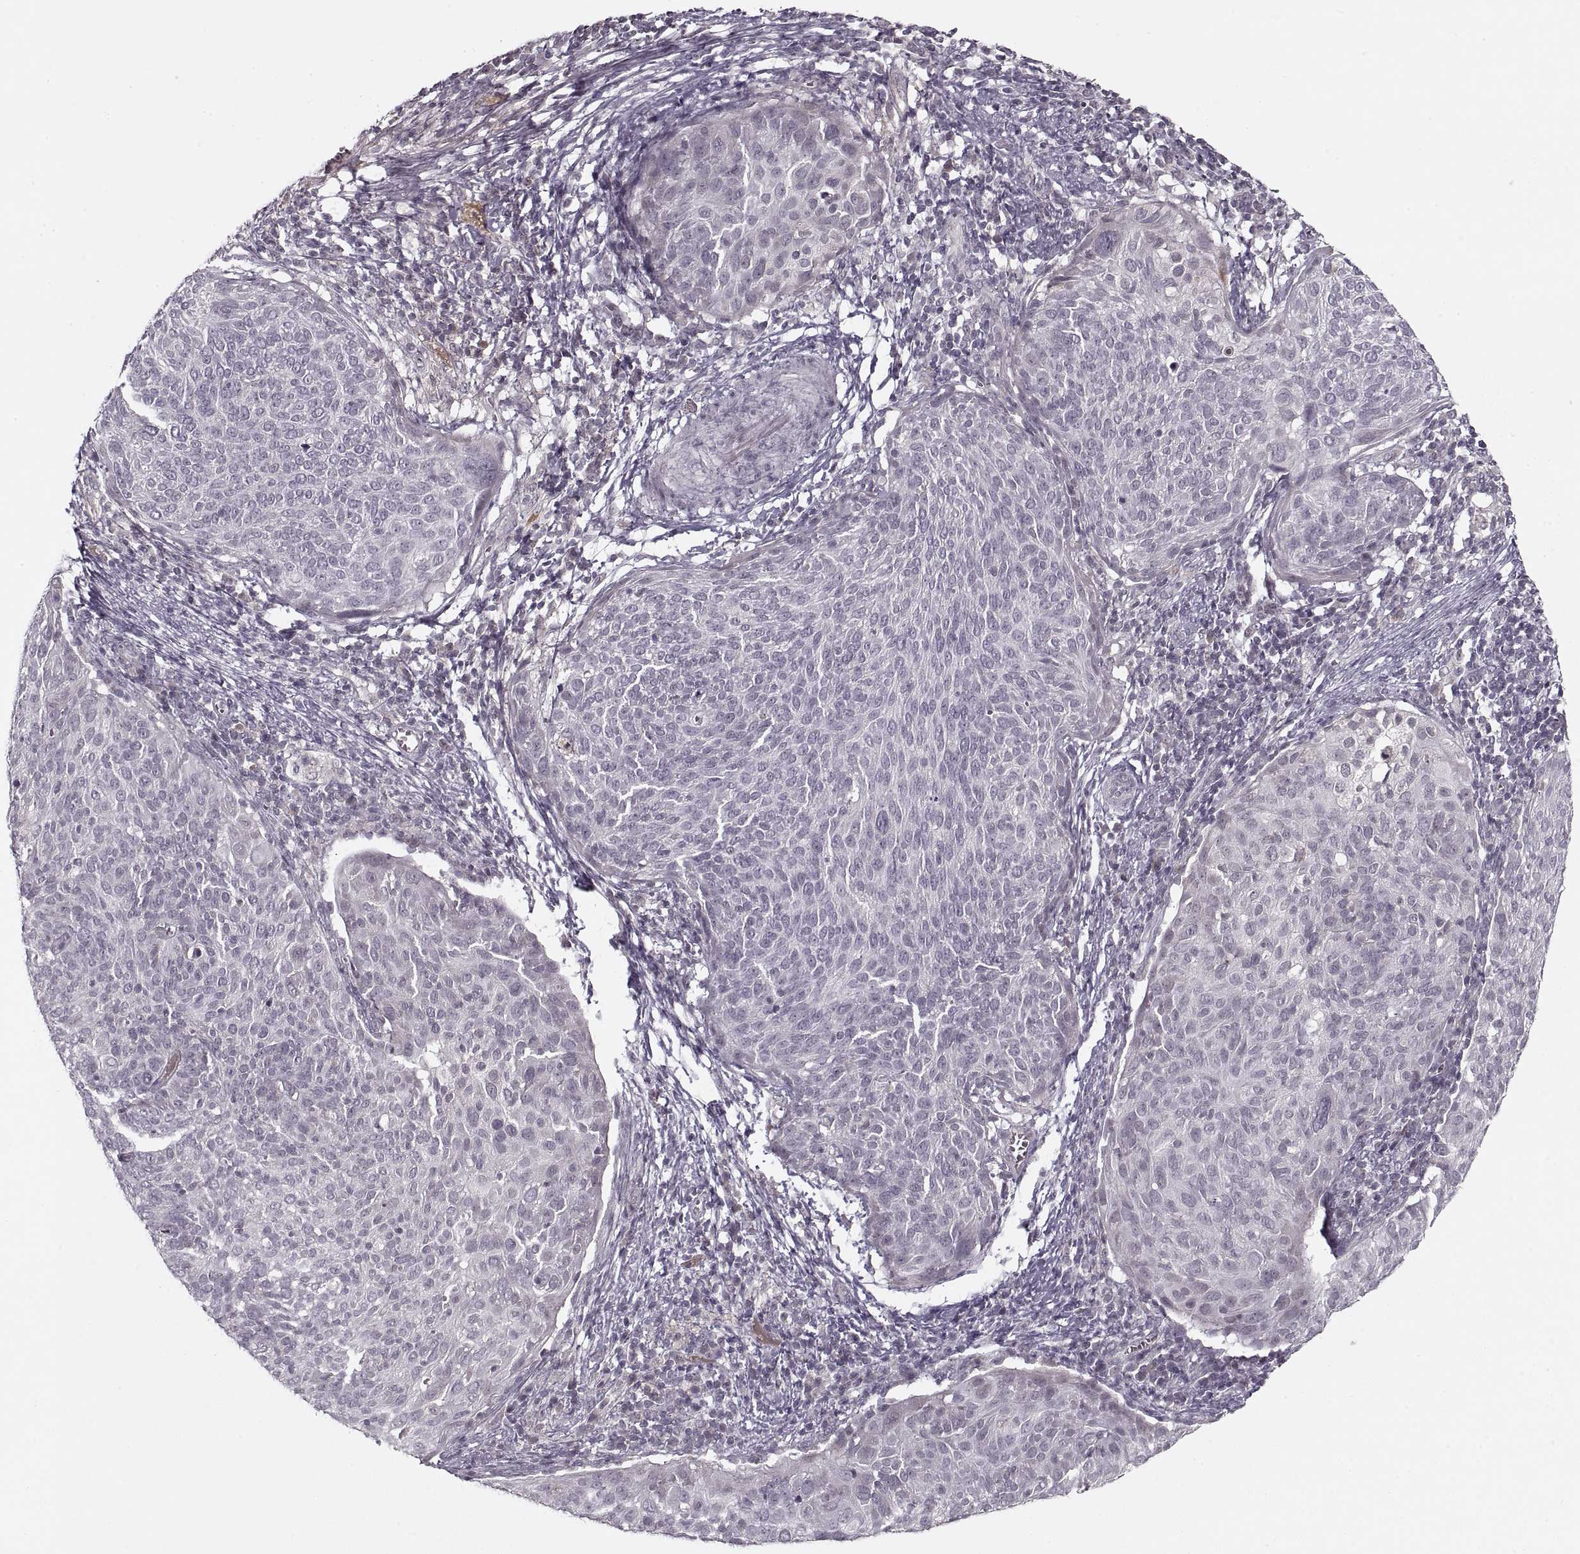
{"staining": {"intensity": "negative", "quantity": "none", "location": "none"}, "tissue": "cervical cancer", "cell_type": "Tumor cells", "image_type": "cancer", "snomed": [{"axis": "morphology", "description": "Squamous cell carcinoma, NOS"}, {"axis": "topography", "description": "Cervix"}], "caption": "A photomicrograph of cervical squamous cell carcinoma stained for a protein reveals no brown staining in tumor cells. (DAB (3,3'-diaminobenzidine) IHC with hematoxylin counter stain).", "gene": "ASIC3", "patient": {"sex": "female", "age": 39}}